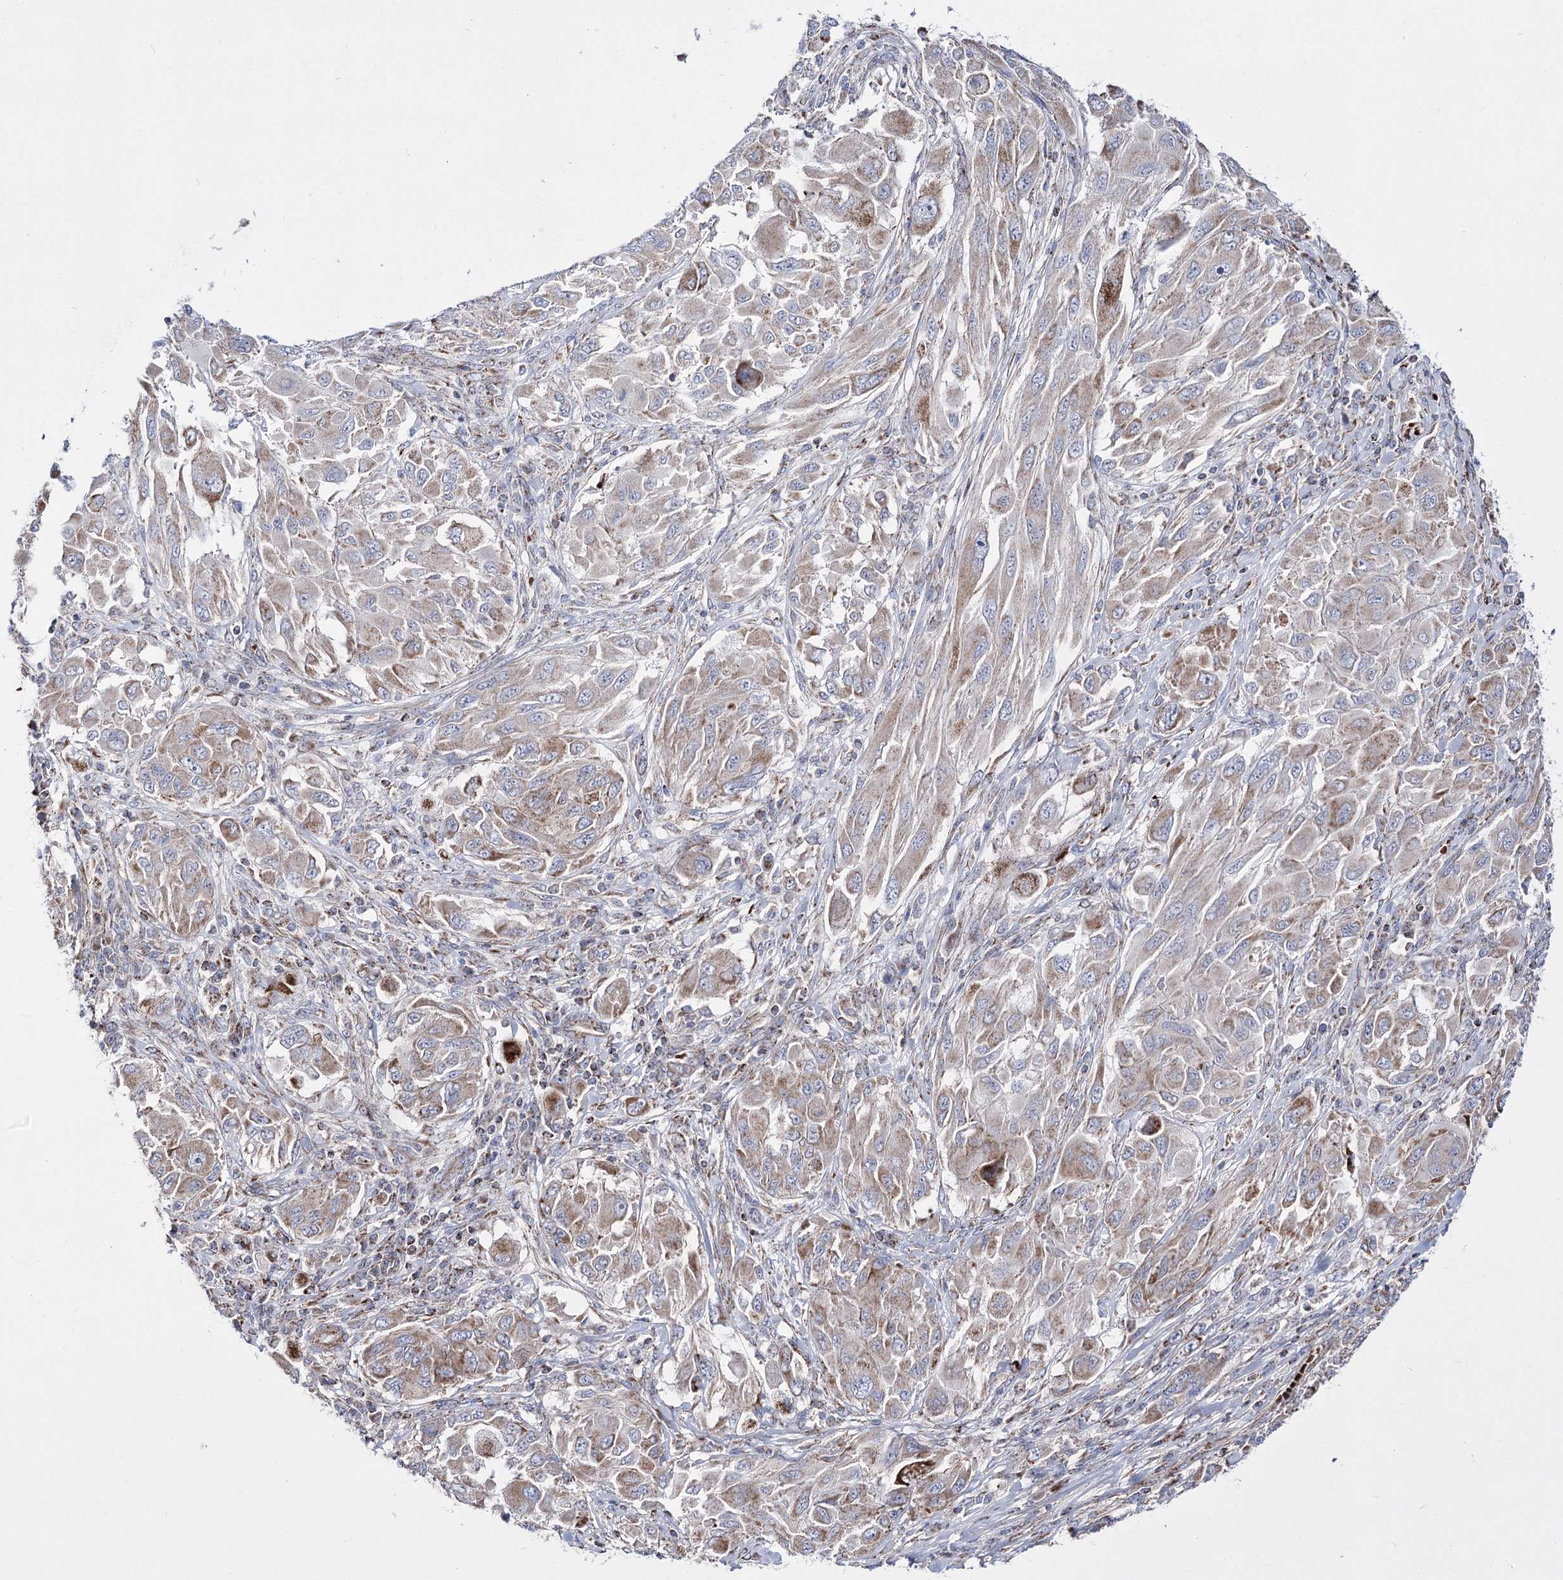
{"staining": {"intensity": "weak", "quantity": "25%-75%", "location": "cytoplasmic/membranous"}, "tissue": "melanoma", "cell_type": "Tumor cells", "image_type": "cancer", "snomed": [{"axis": "morphology", "description": "Malignant melanoma, NOS"}, {"axis": "topography", "description": "Skin"}], "caption": "Protein staining reveals weak cytoplasmic/membranous staining in approximately 25%-75% of tumor cells in melanoma.", "gene": "OSBPL5", "patient": {"sex": "female", "age": 91}}